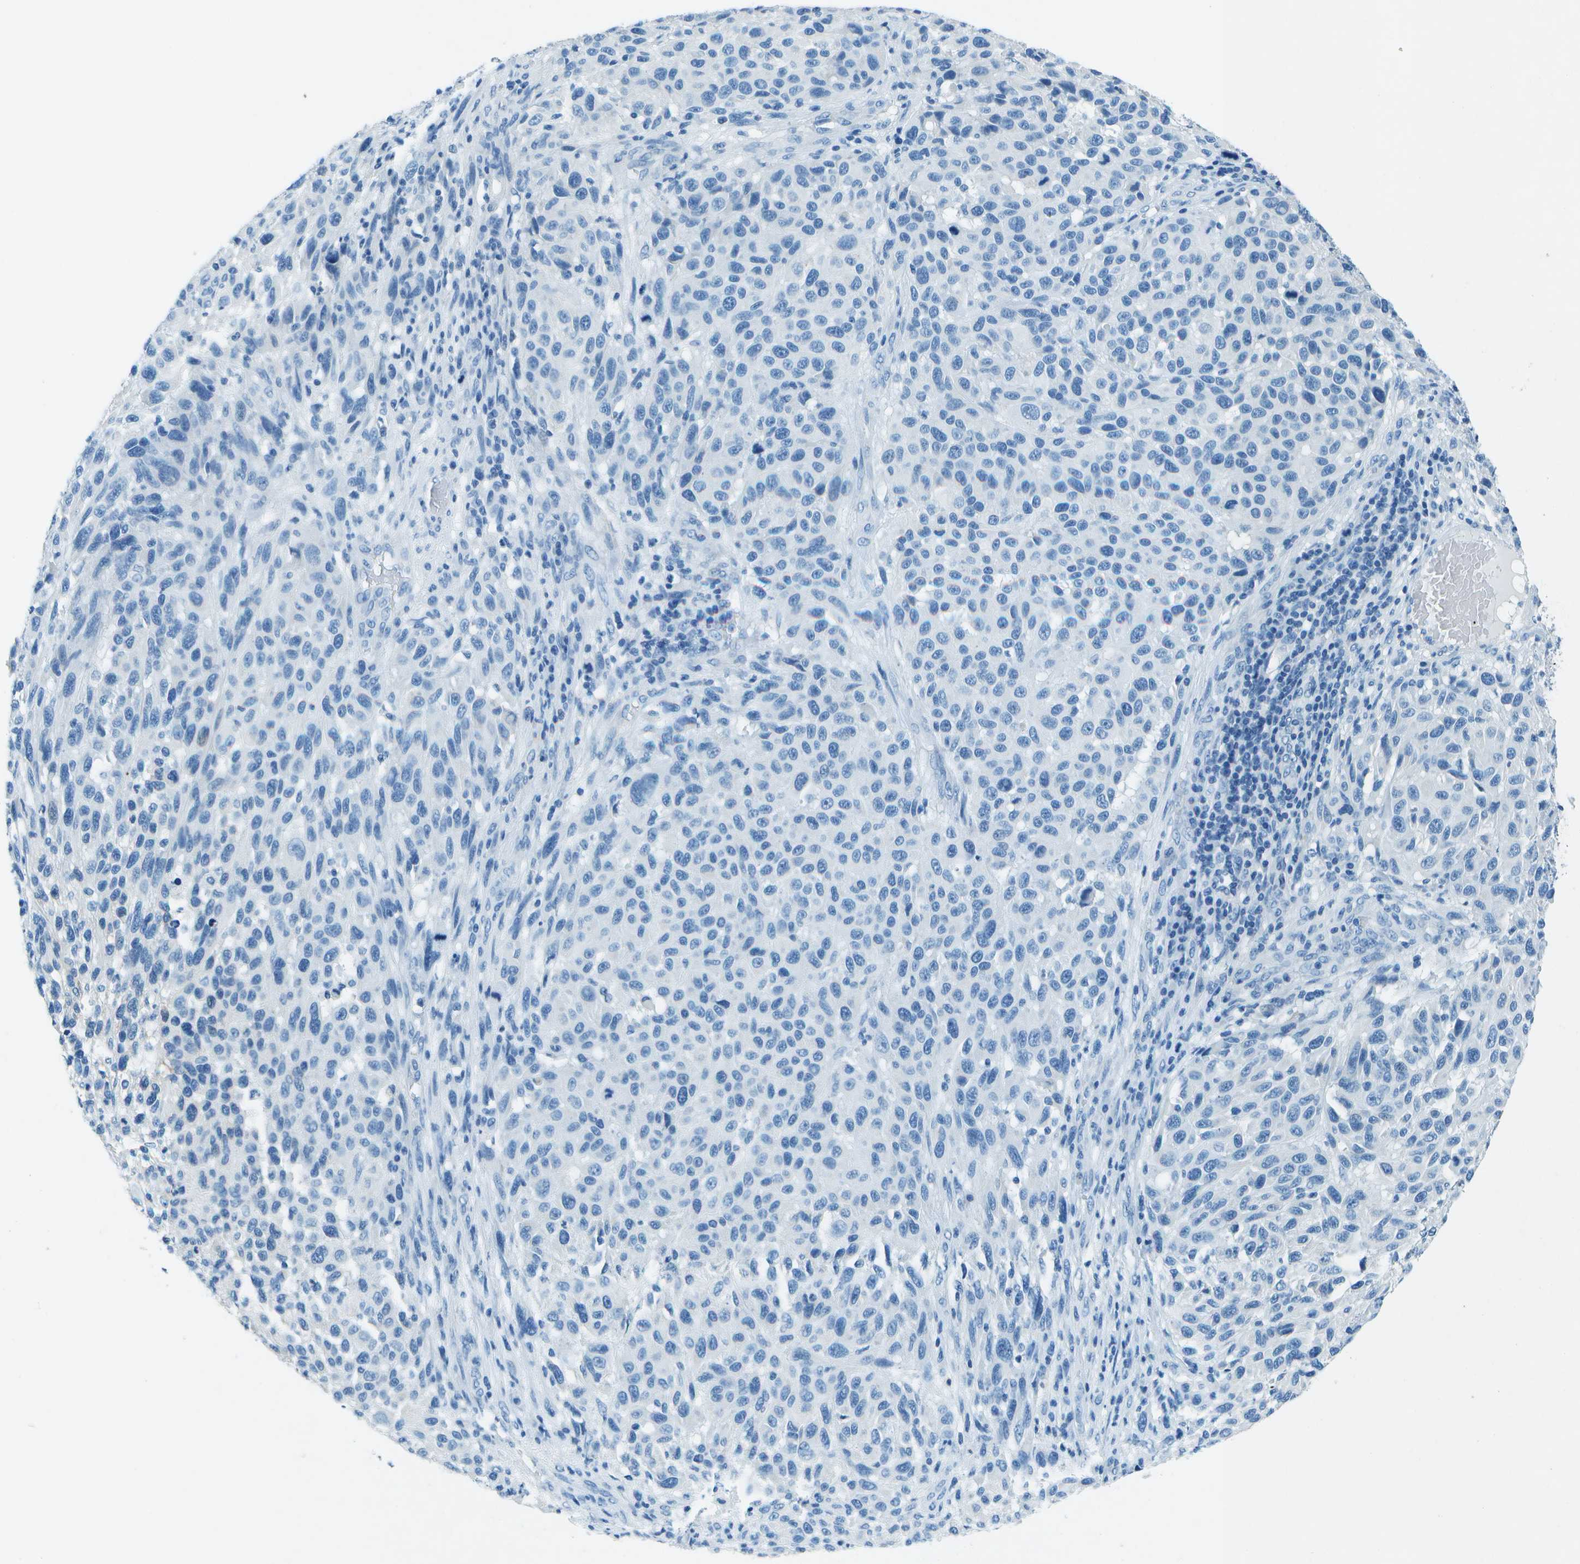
{"staining": {"intensity": "negative", "quantity": "none", "location": "none"}, "tissue": "melanoma", "cell_type": "Tumor cells", "image_type": "cancer", "snomed": [{"axis": "morphology", "description": "Malignant melanoma, Metastatic site"}, {"axis": "topography", "description": "Lymph node"}], "caption": "This is a micrograph of IHC staining of melanoma, which shows no staining in tumor cells.", "gene": "SLC16A10", "patient": {"sex": "male", "age": 61}}